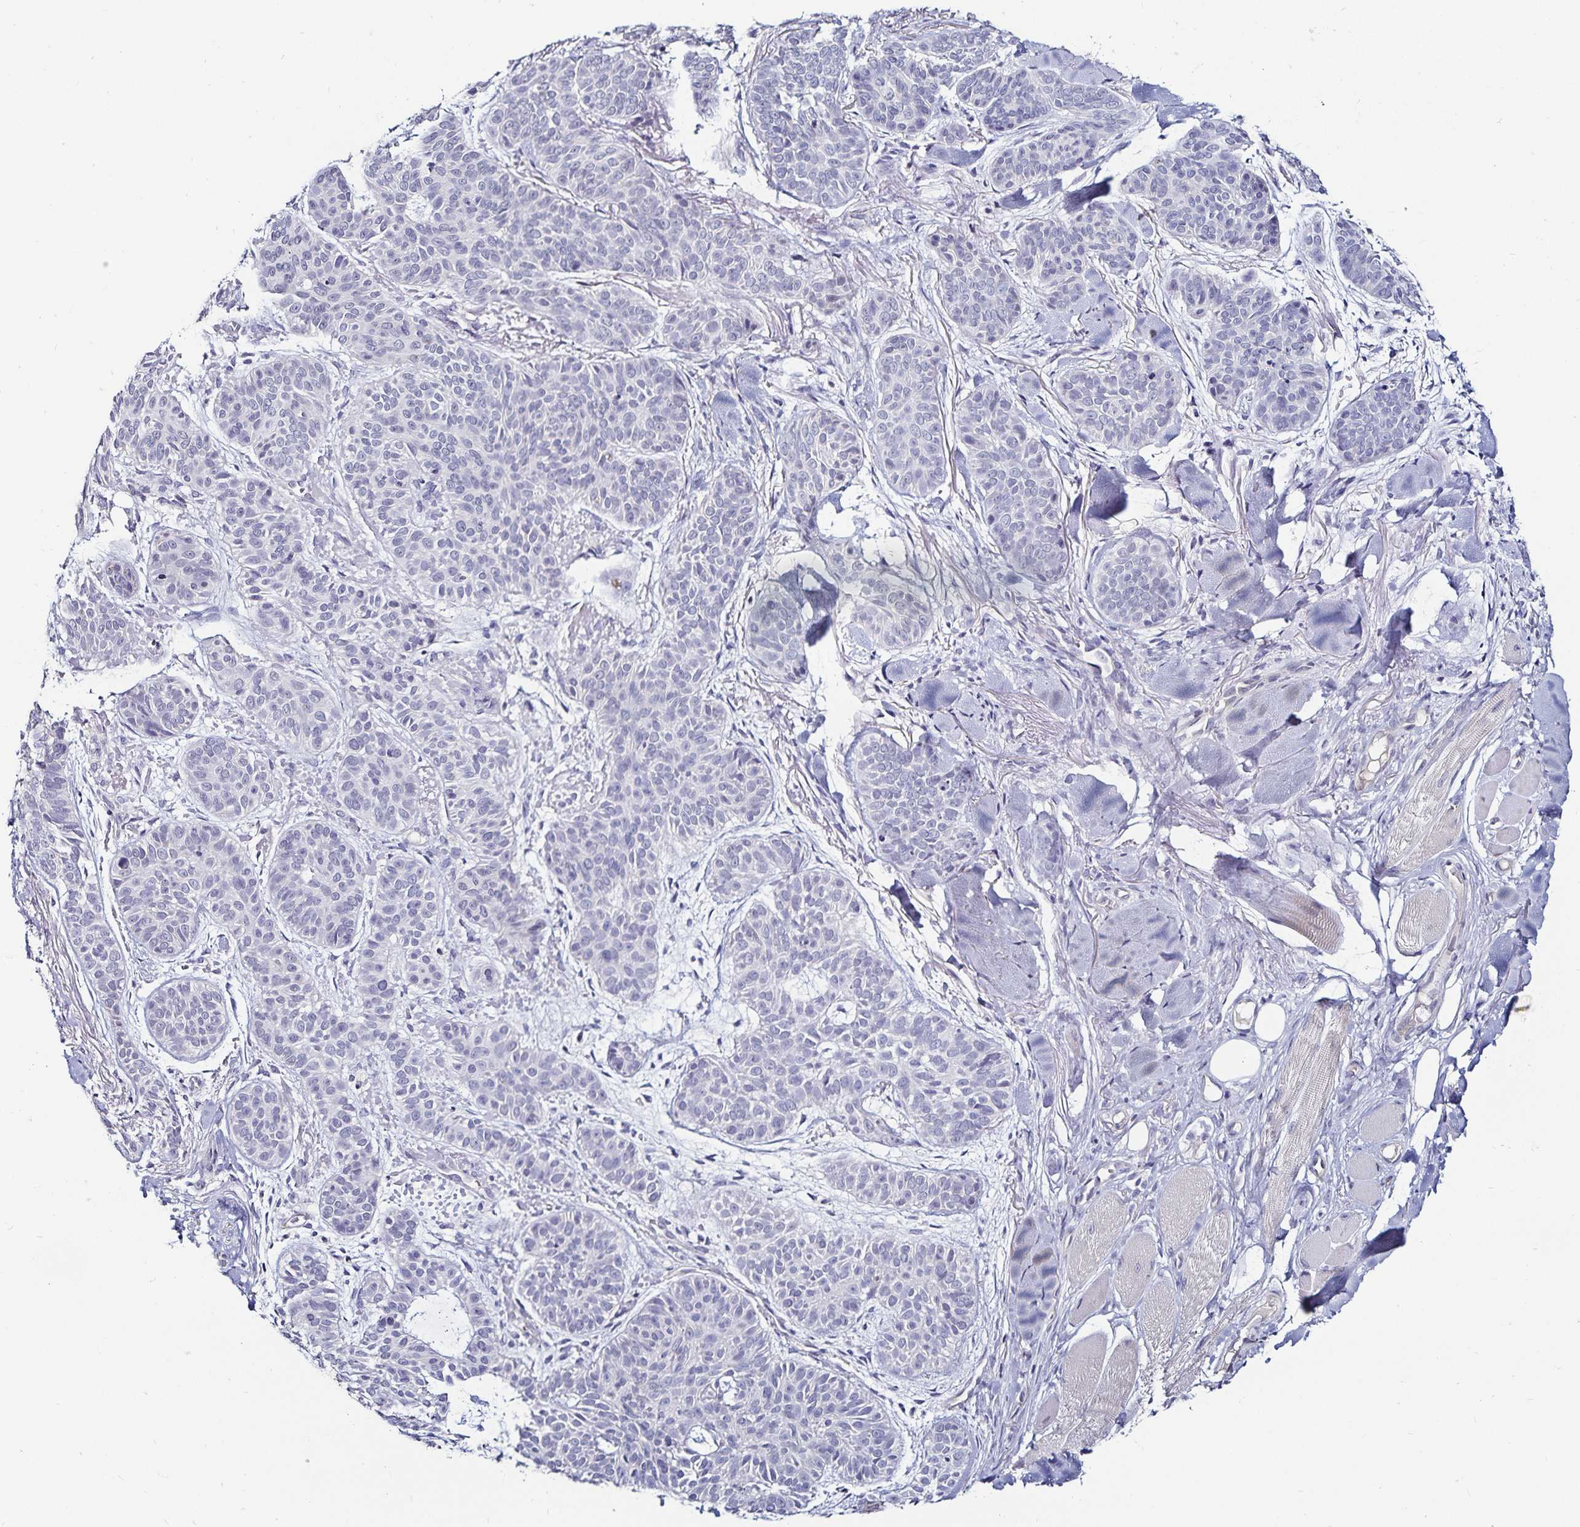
{"staining": {"intensity": "negative", "quantity": "none", "location": "none"}, "tissue": "skin cancer", "cell_type": "Tumor cells", "image_type": "cancer", "snomed": [{"axis": "morphology", "description": "Basal cell carcinoma"}, {"axis": "topography", "description": "Skin"}, {"axis": "topography", "description": "Skin of nose"}], "caption": "DAB (3,3'-diaminobenzidine) immunohistochemical staining of skin basal cell carcinoma reveals no significant staining in tumor cells.", "gene": "ACSL5", "patient": {"sex": "female", "age": 81}}